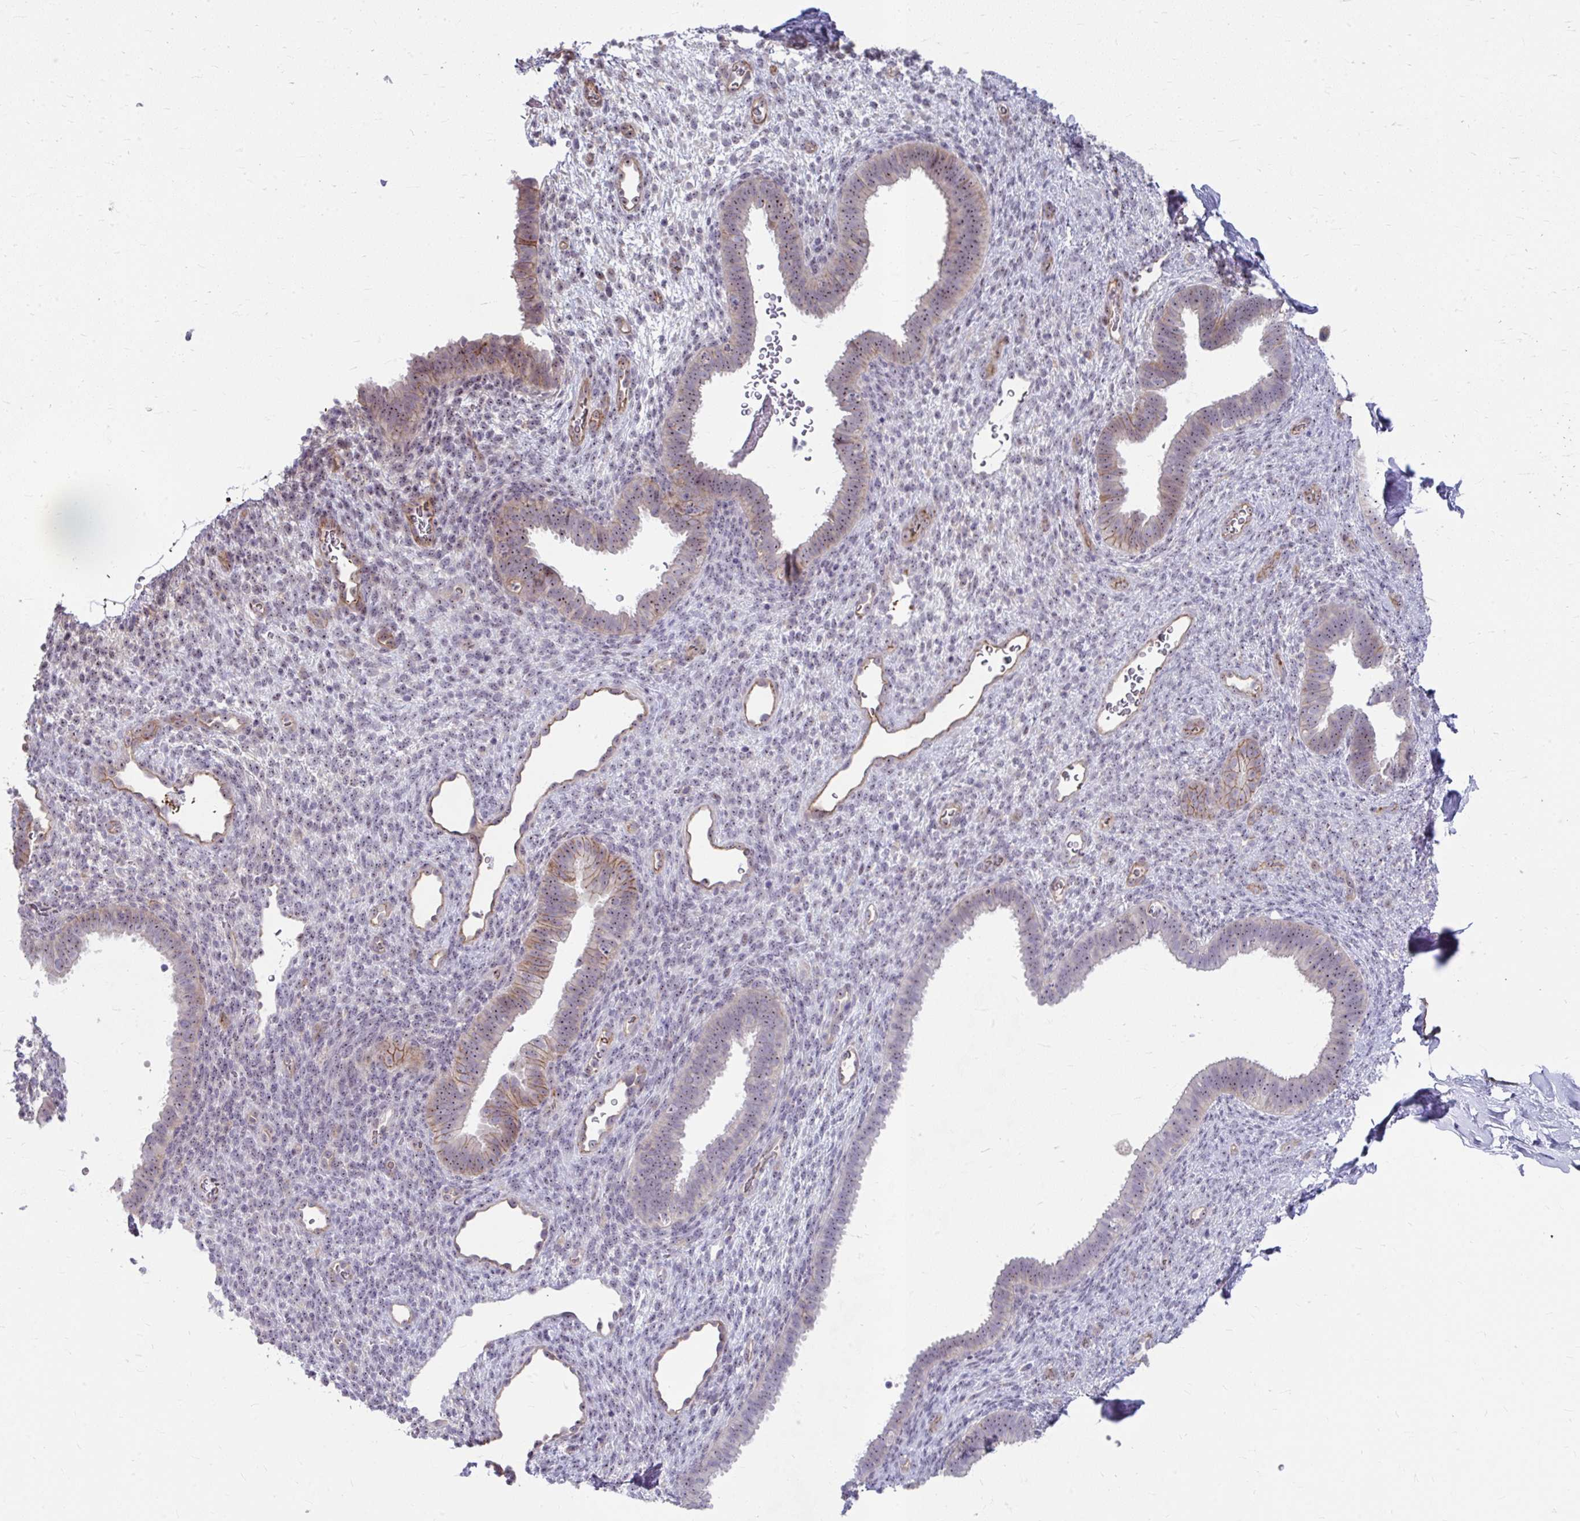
{"staining": {"intensity": "negative", "quantity": "none", "location": "none"}, "tissue": "endometrium", "cell_type": "Cells in endometrial stroma", "image_type": "normal", "snomed": [{"axis": "morphology", "description": "Normal tissue, NOS"}, {"axis": "topography", "description": "Endometrium"}], "caption": "Cells in endometrial stroma show no significant protein positivity in normal endometrium. (Brightfield microscopy of DAB (3,3'-diaminobenzidine) immunohistochemistry (IHC) at high magnification).", "gene": "MUS81", "patient": {"sex": "female", "age": 34}}